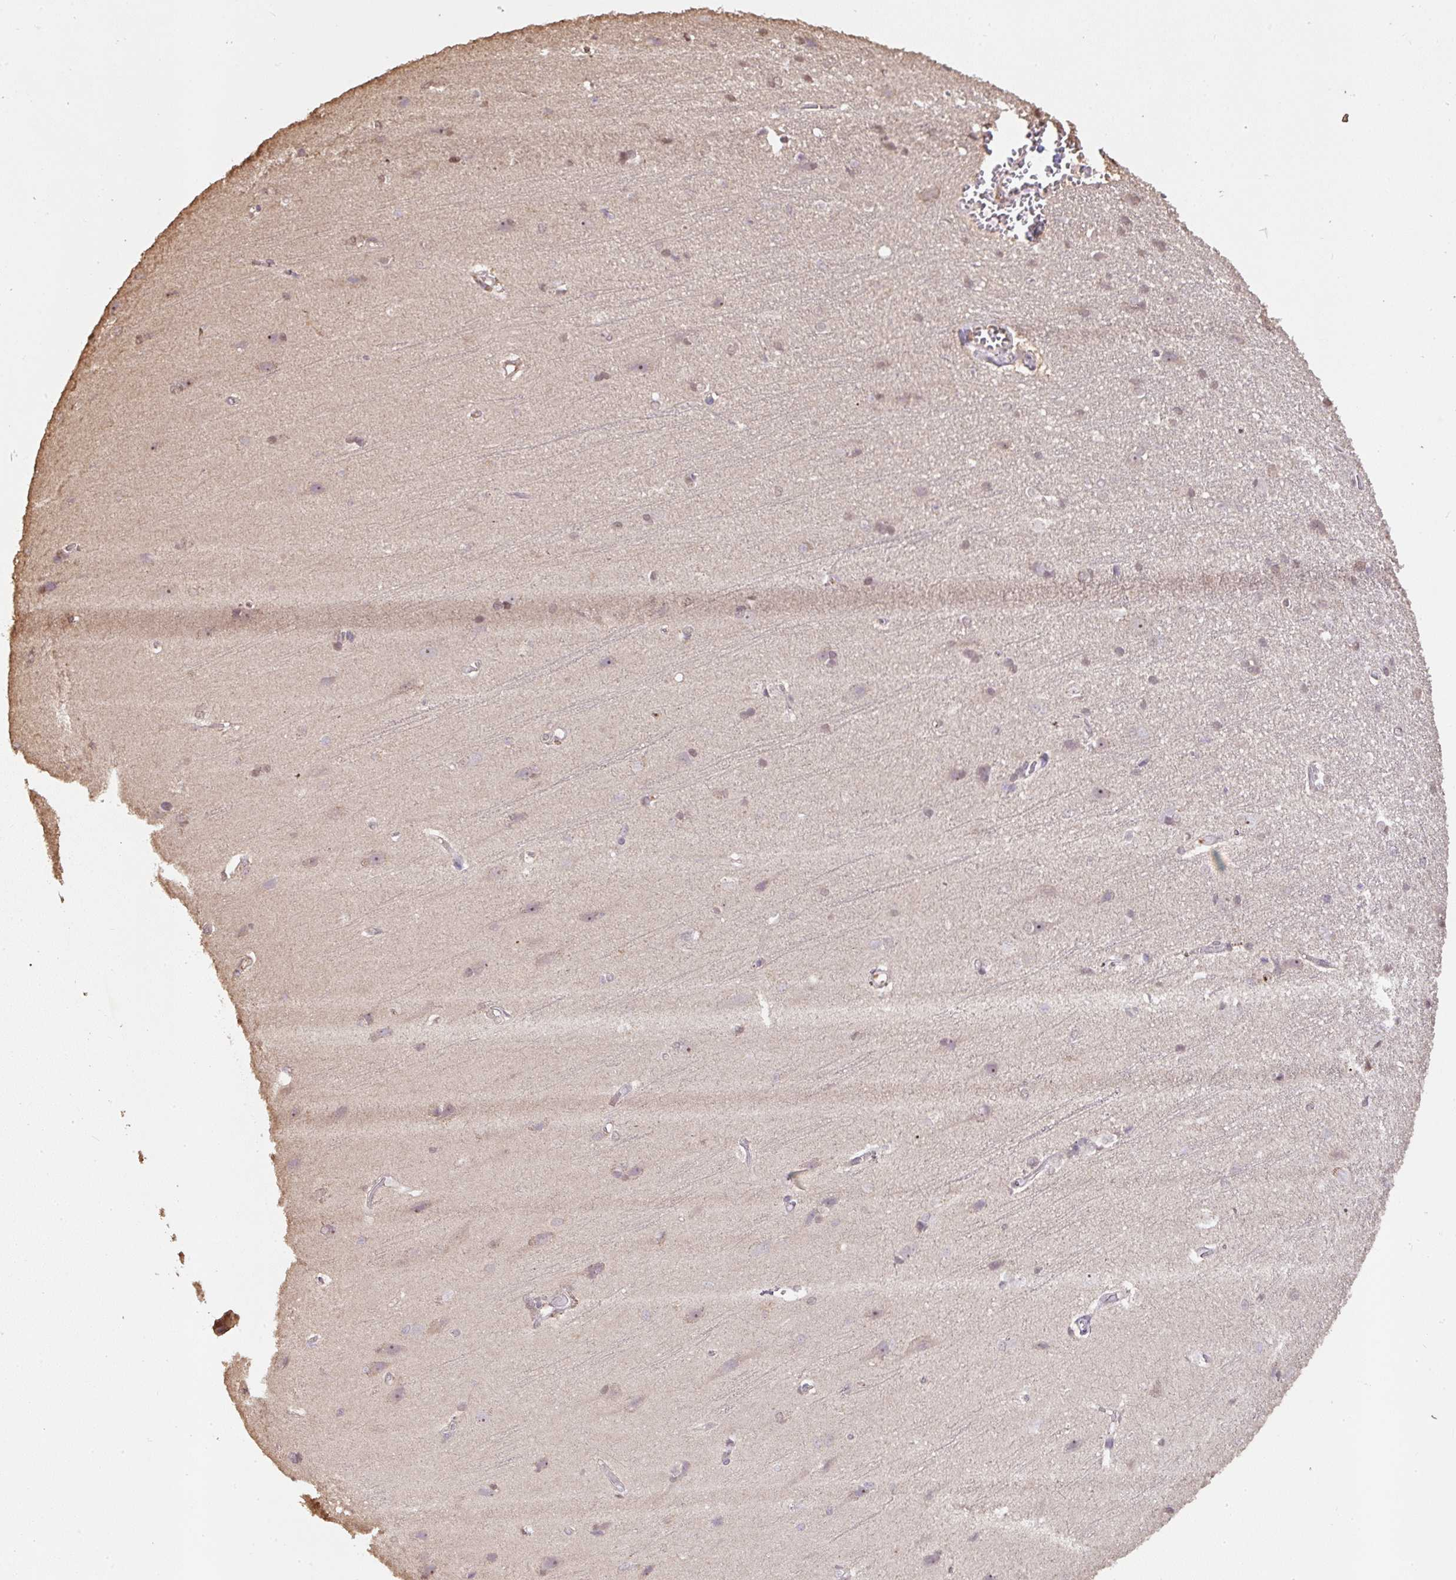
{"staining": {"intensity": "negative", "quantity": "none", "location": "none"}, "tissue": "cerebral cortex", "cell_type": "Endothelial cells", "image_type": "normal", "snomed": [{"axis": "morphology", "description": "Normal tissue, NOS"}, {"axis": "topography", "description": "Cerebral cortex"}], "caption": "Human cerebral cortex stained for a protein using immunohistochemistry (IHC) displays no expression in endothelial cells.", "gene": "TMEM170B", "patient": {"sex": "male", "age": 37}}